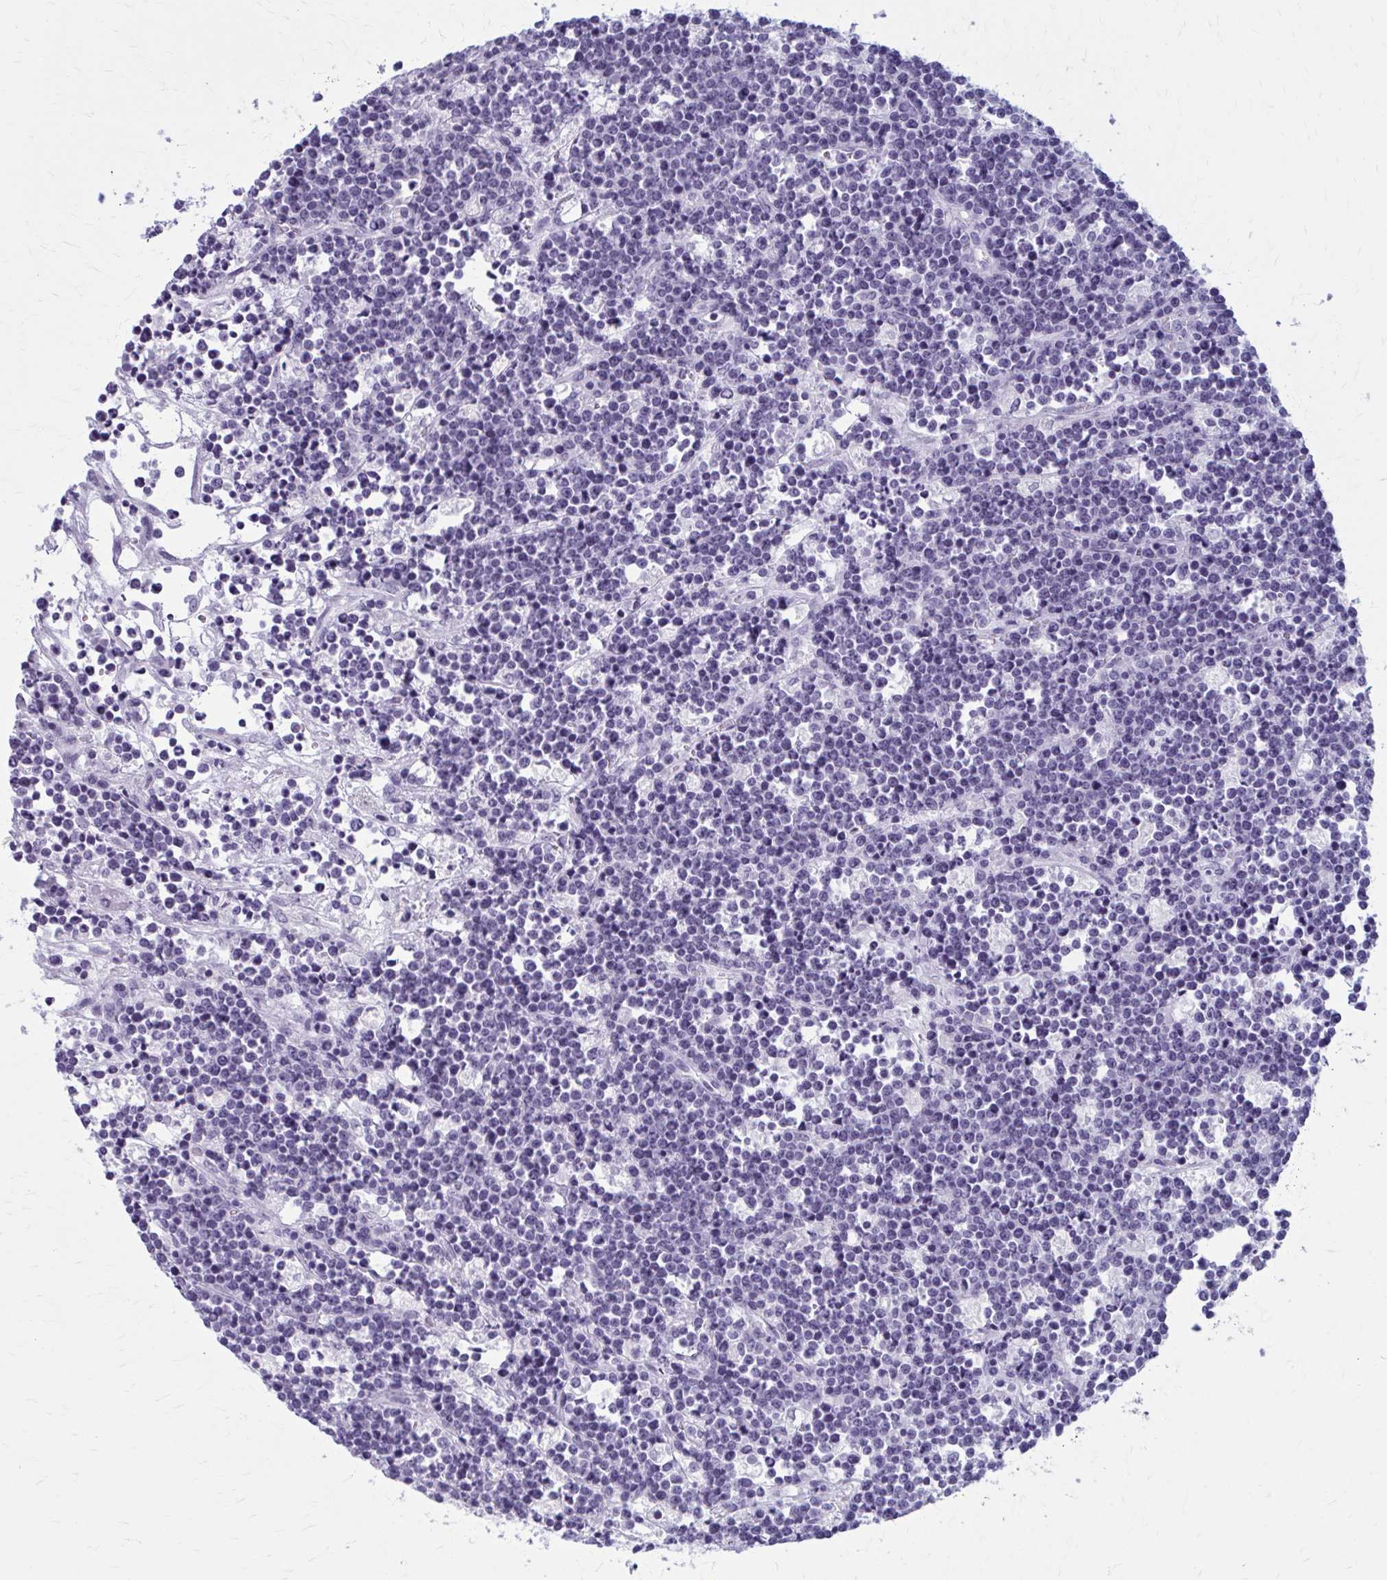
{"staining": {"intensity": "negative", "quantity": "none", "location": "none"}, "tissue": "lymphoma", "cell_type": "Tumor cells", "image_type": "cancer", "snomed": [{"axis": "morphology", "description": "Malignant lymphoma, non-Hodgkin's type, High grade"}, {"axis": "topography", "description": "Ovary"}], "caption": "Immunohistochemistry micrograph of neoplastic tissue: high-grade malignant lymphoma, non-Hodgkin's type stained with DAB (3,3'-diaminobenzidine) demonstrates no significant protein staining in tumor cells. (Stains: DAB immunohistochemistry (IHC) with hematoxylin counter stain, Microscopy: brightfield microscopy at high magnification).", "gene": "ZDHHC7", "patient": {"sex": "female", "age": 56}}